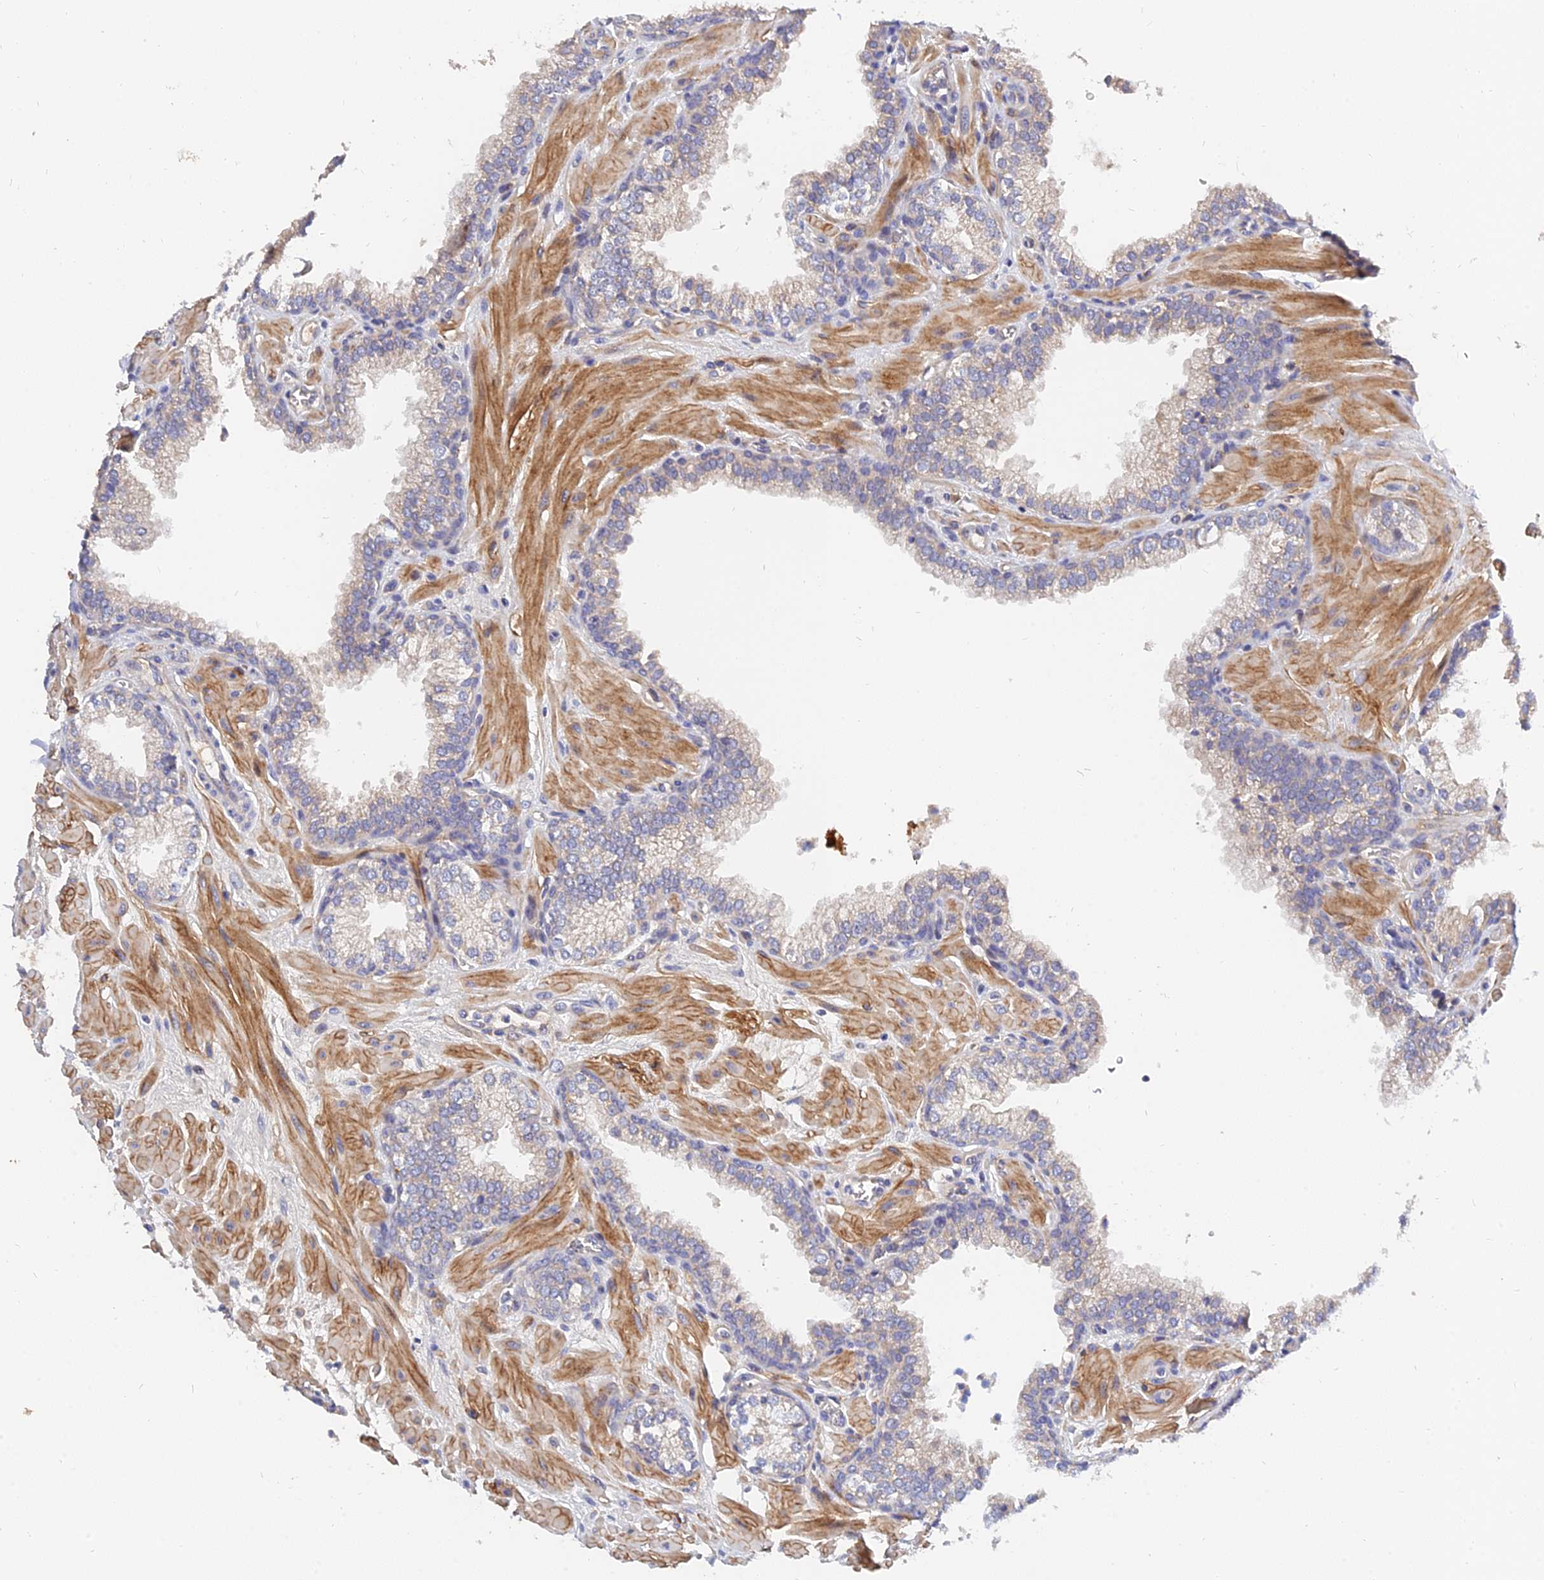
{"staining": {"intensity": "weak", "quantity": "<25%", "location": "cytoplasmic/membranous"}, "tissue": "prostate", "cell_type": "Glandular cells", "image_type": "normal", "snomed": [{"axis": "morphology", "description": "Normal tissue, NOS"}, {"axis": "morphology", "description": "Urothelial carcinoma, Low grade"}, {"axis": "topography", "description": "Urinary bladder"}, {"axis": "topography", "description": "Prostate"}], "caption": "This micrograph is of normal prostate stained with IHC to label a protein in brown with the nuclei are counter-stained blue. There is no expression in glandular cells. Brightfield microscopy of IHC stained with DAB (brown) and hematoxylin (blue), captured at high magnification.", "gene": "MRPL35", "patient": {"sex": "male", "age": 60}}